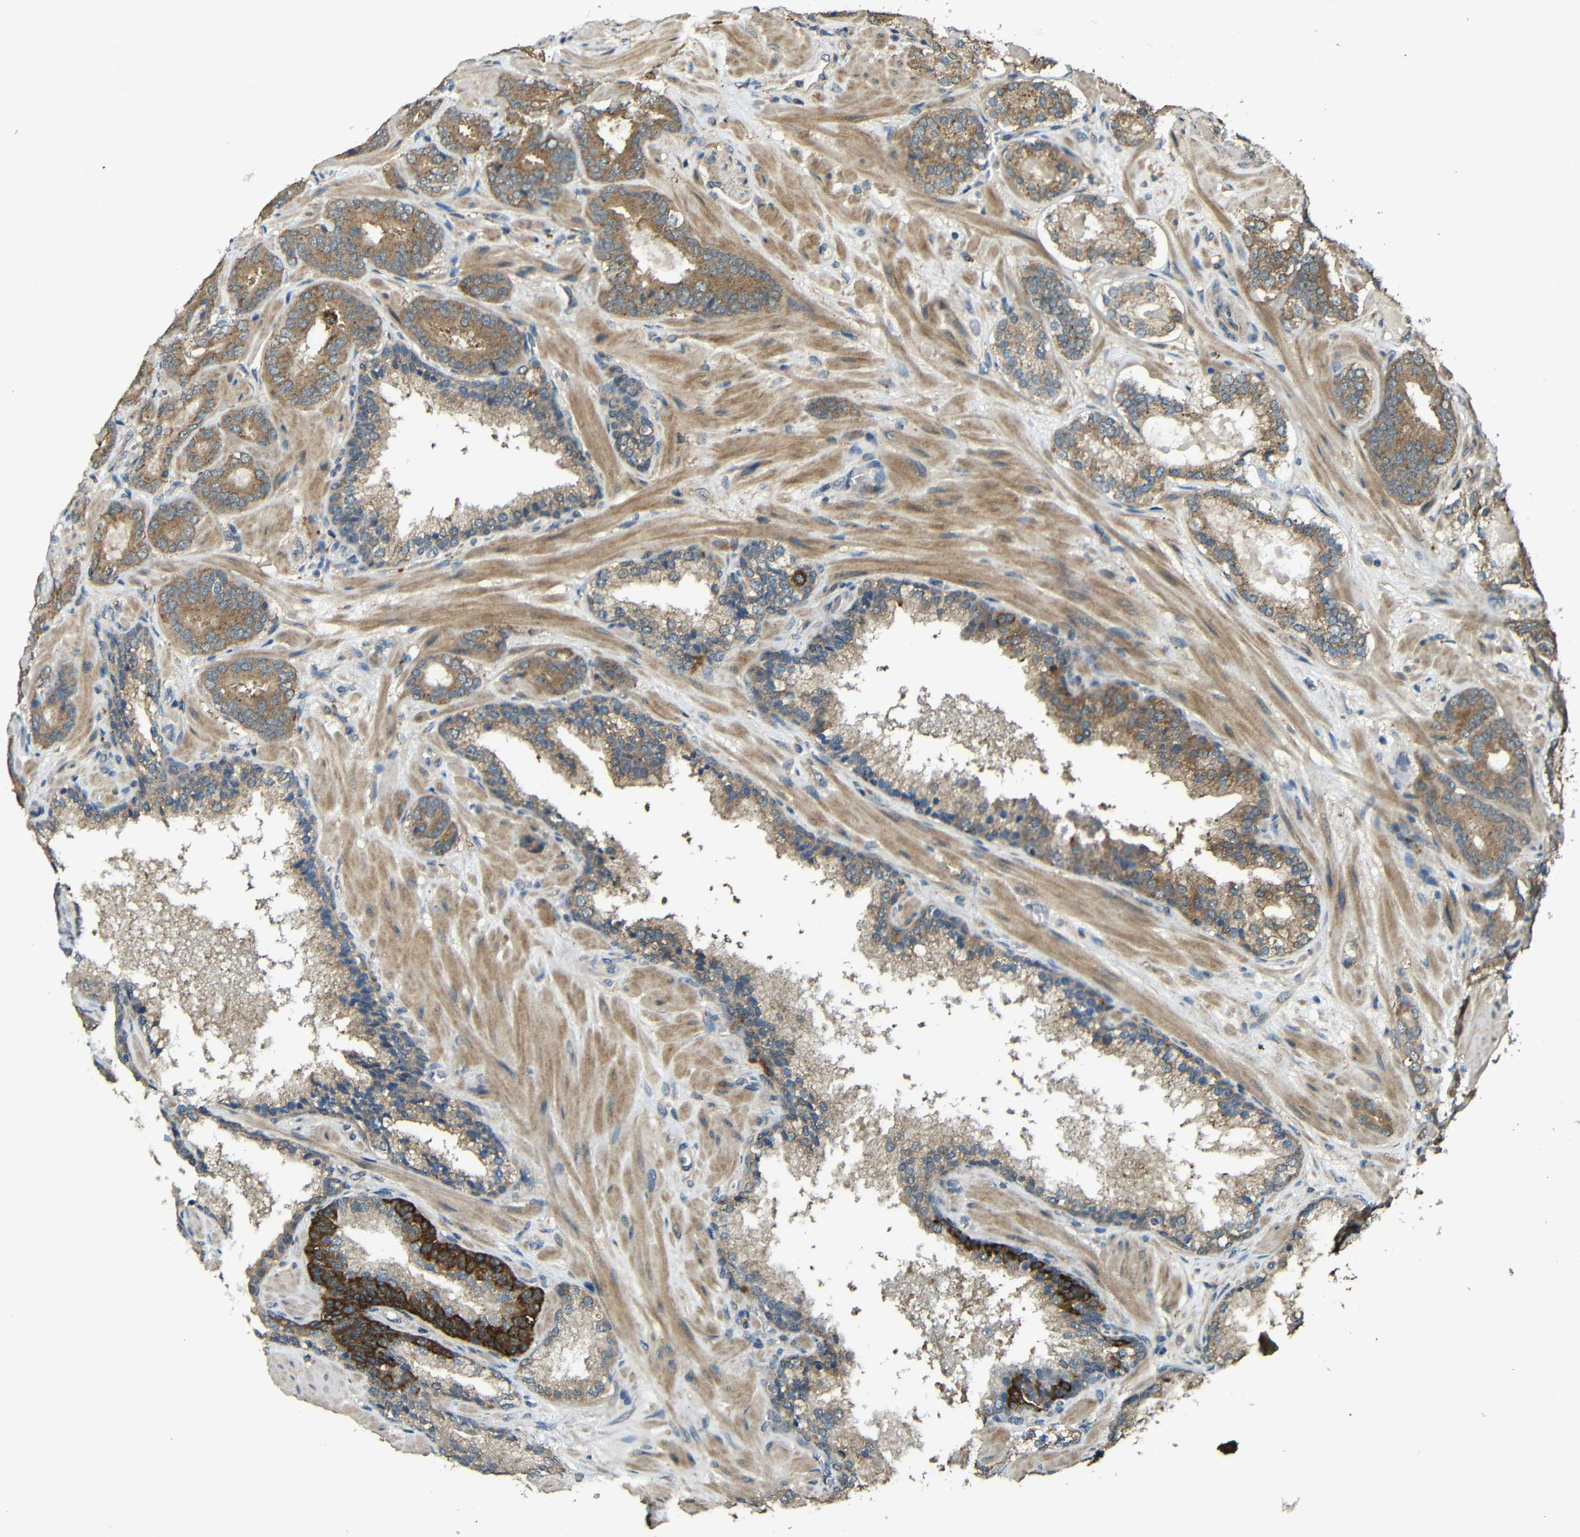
{"staining": {"intensity": "strong", "quantity": "<25%", "location": "cytoplasmic/membranous"}, "tissue": "prostate cancer", "cell_type": "Tumor cells", "image_type": "cancer", "snomed": [{"axis": "morphology", "description": "Adenocarcinoma, Low grade"}, {"axis": "topography", "description": "Prostate"}], "caption": "A brown stain labels strong cytoplasmic/membranous positivity of a protein in human low-grade adenocarcinoma (prostate) tumor cells.", "gene": "ACACA", "patient": {"sex": "male", "age": 63}}